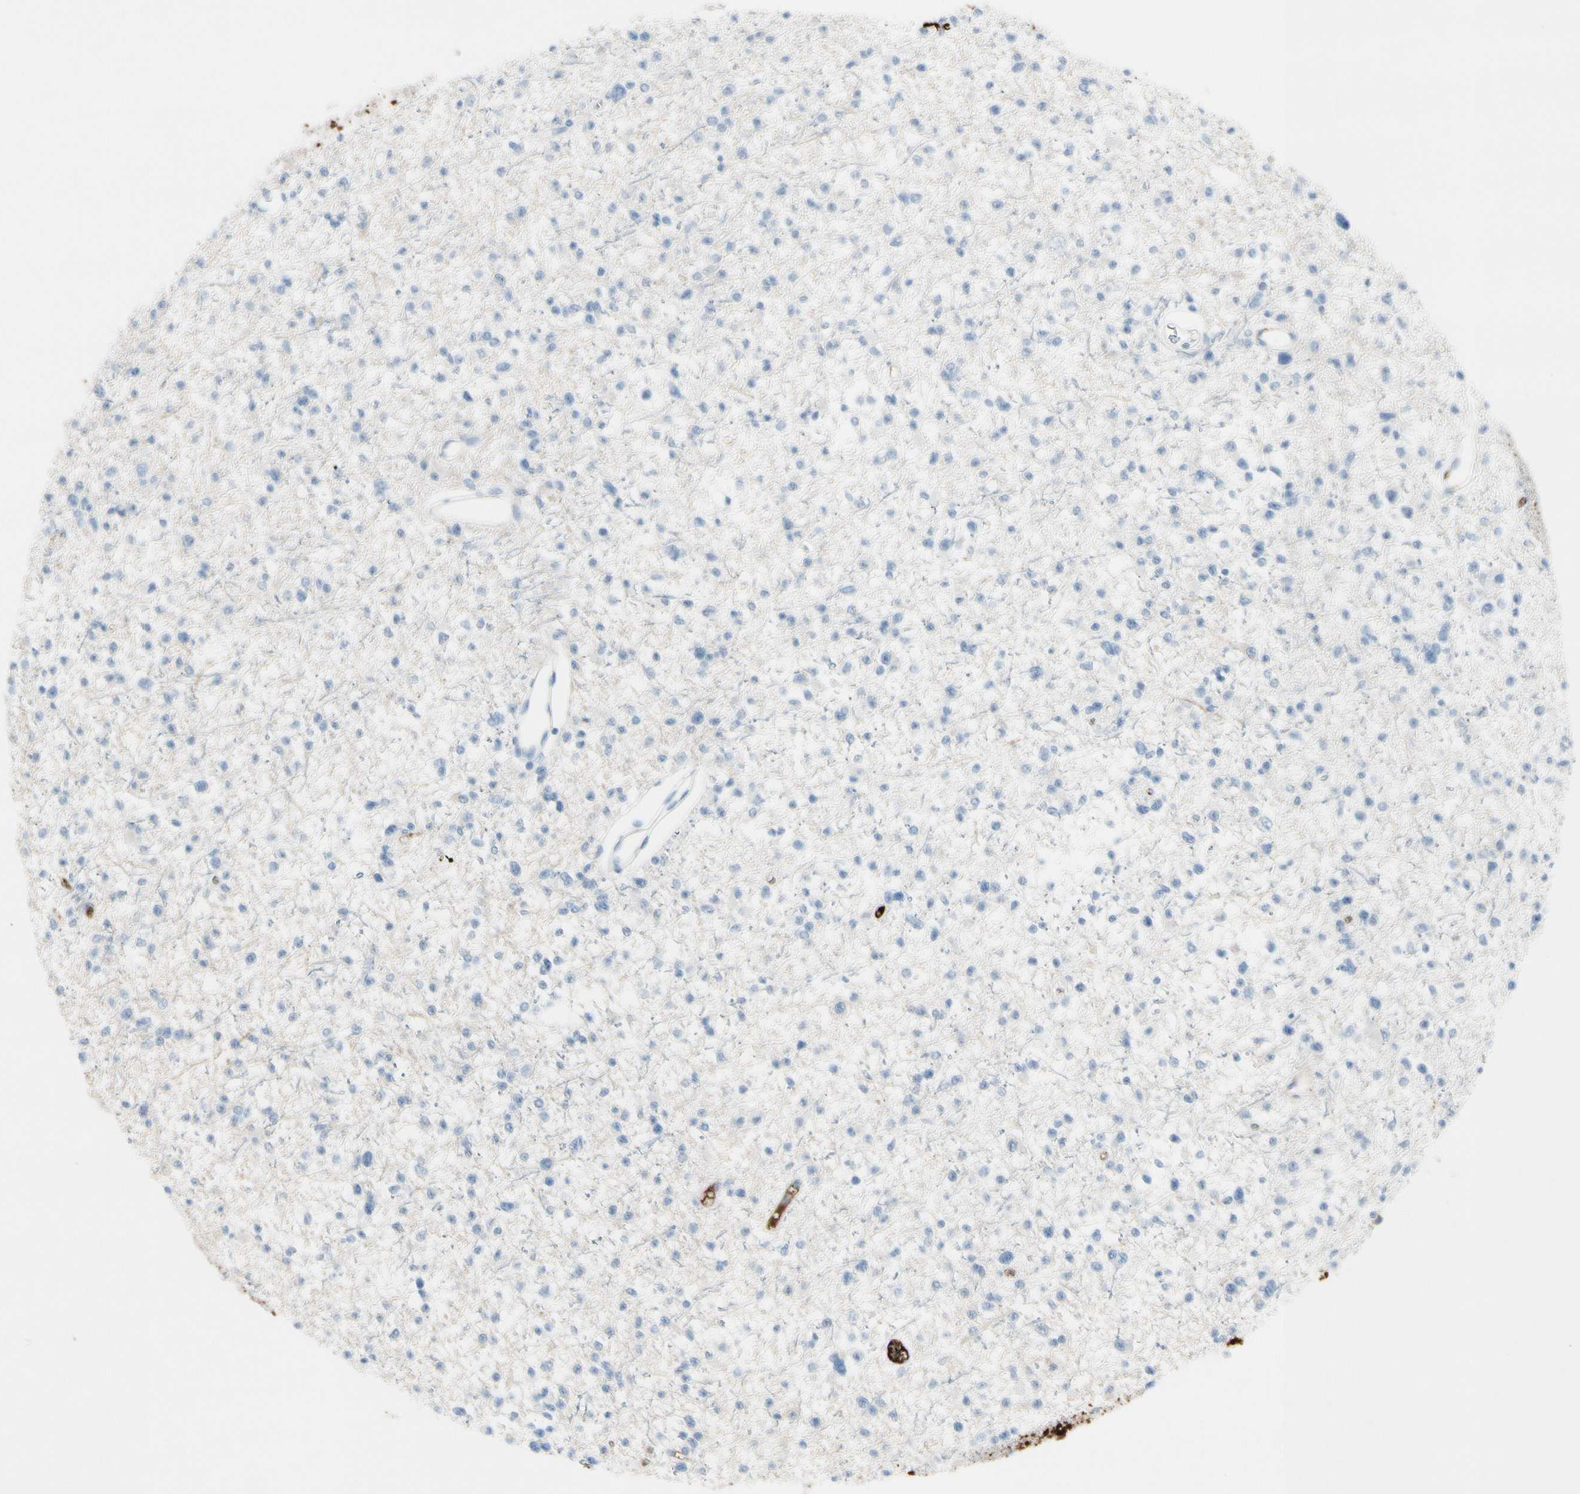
{"staining": {"intensity": "negative", "quantity": "none", "location": "none"}, "tissue": "glioma", "cell_type": "Tumor cells", "image_type": "cancer", "snomed": [{"axis": "morphology", "description": "Glioma, malignant, Low grade"}, {"axis": "topography", "description": "Brain"}], "caption": "An image of glioma stained for a protein shows no brown staining in tumor cells.", "gene": "IGHG1", "patient": {"sex": "female", "age": 22}}